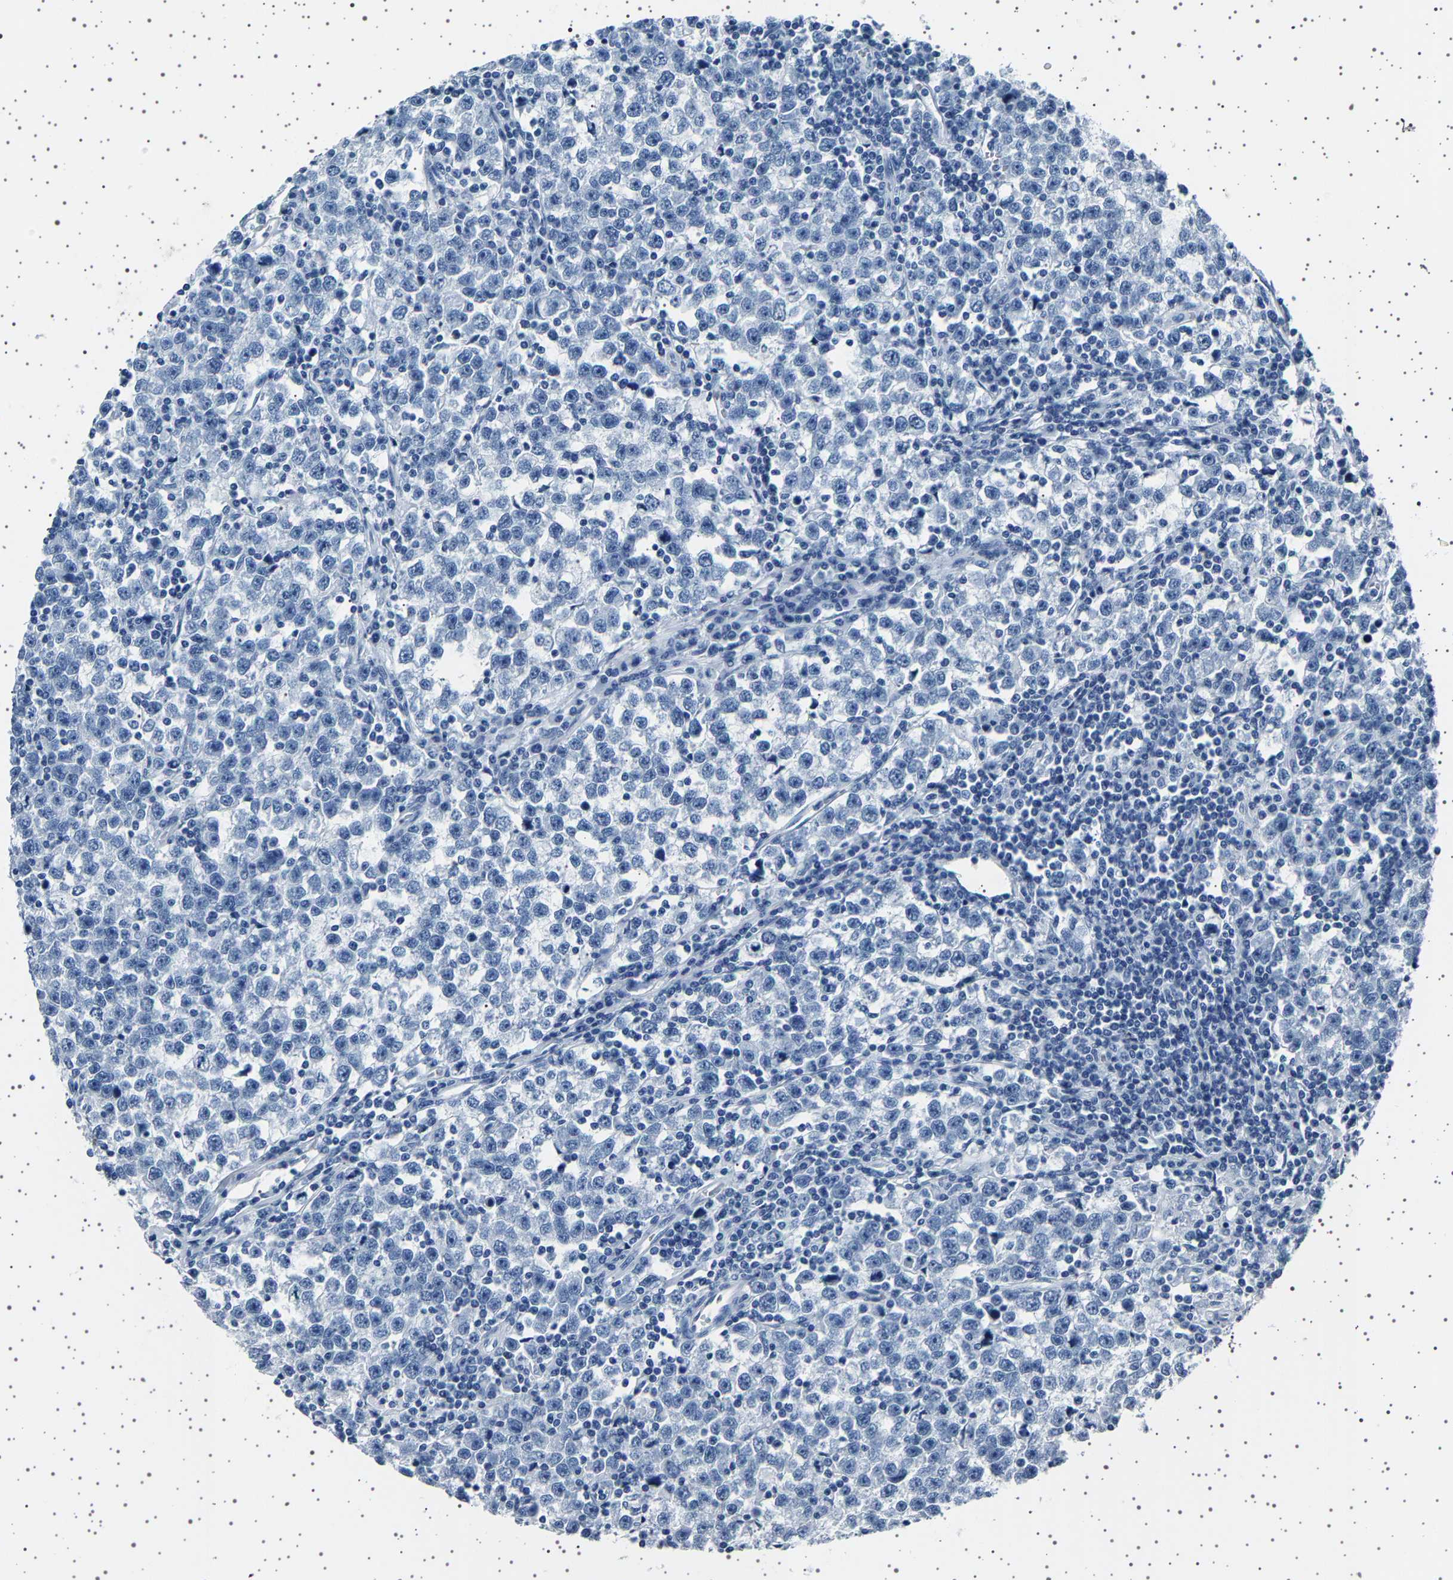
{"staining": {"intensity": "negative", "quantity": "none", "location": "none"}, "tissue": "testis cancer", "cell_type": "Tumor cells", "image_type": "cancer", "snomed": [{"axis": "morphology", "description": "Seminoma, NOS"}, {"axis": "topography", "description": "Testis"}], "caption": "This is an immunohistochemistry image of seminoma (testis). There is no staining in tumor cells.", "gene": "TFF3", "patient": {"sex": "male", "age": 43}}